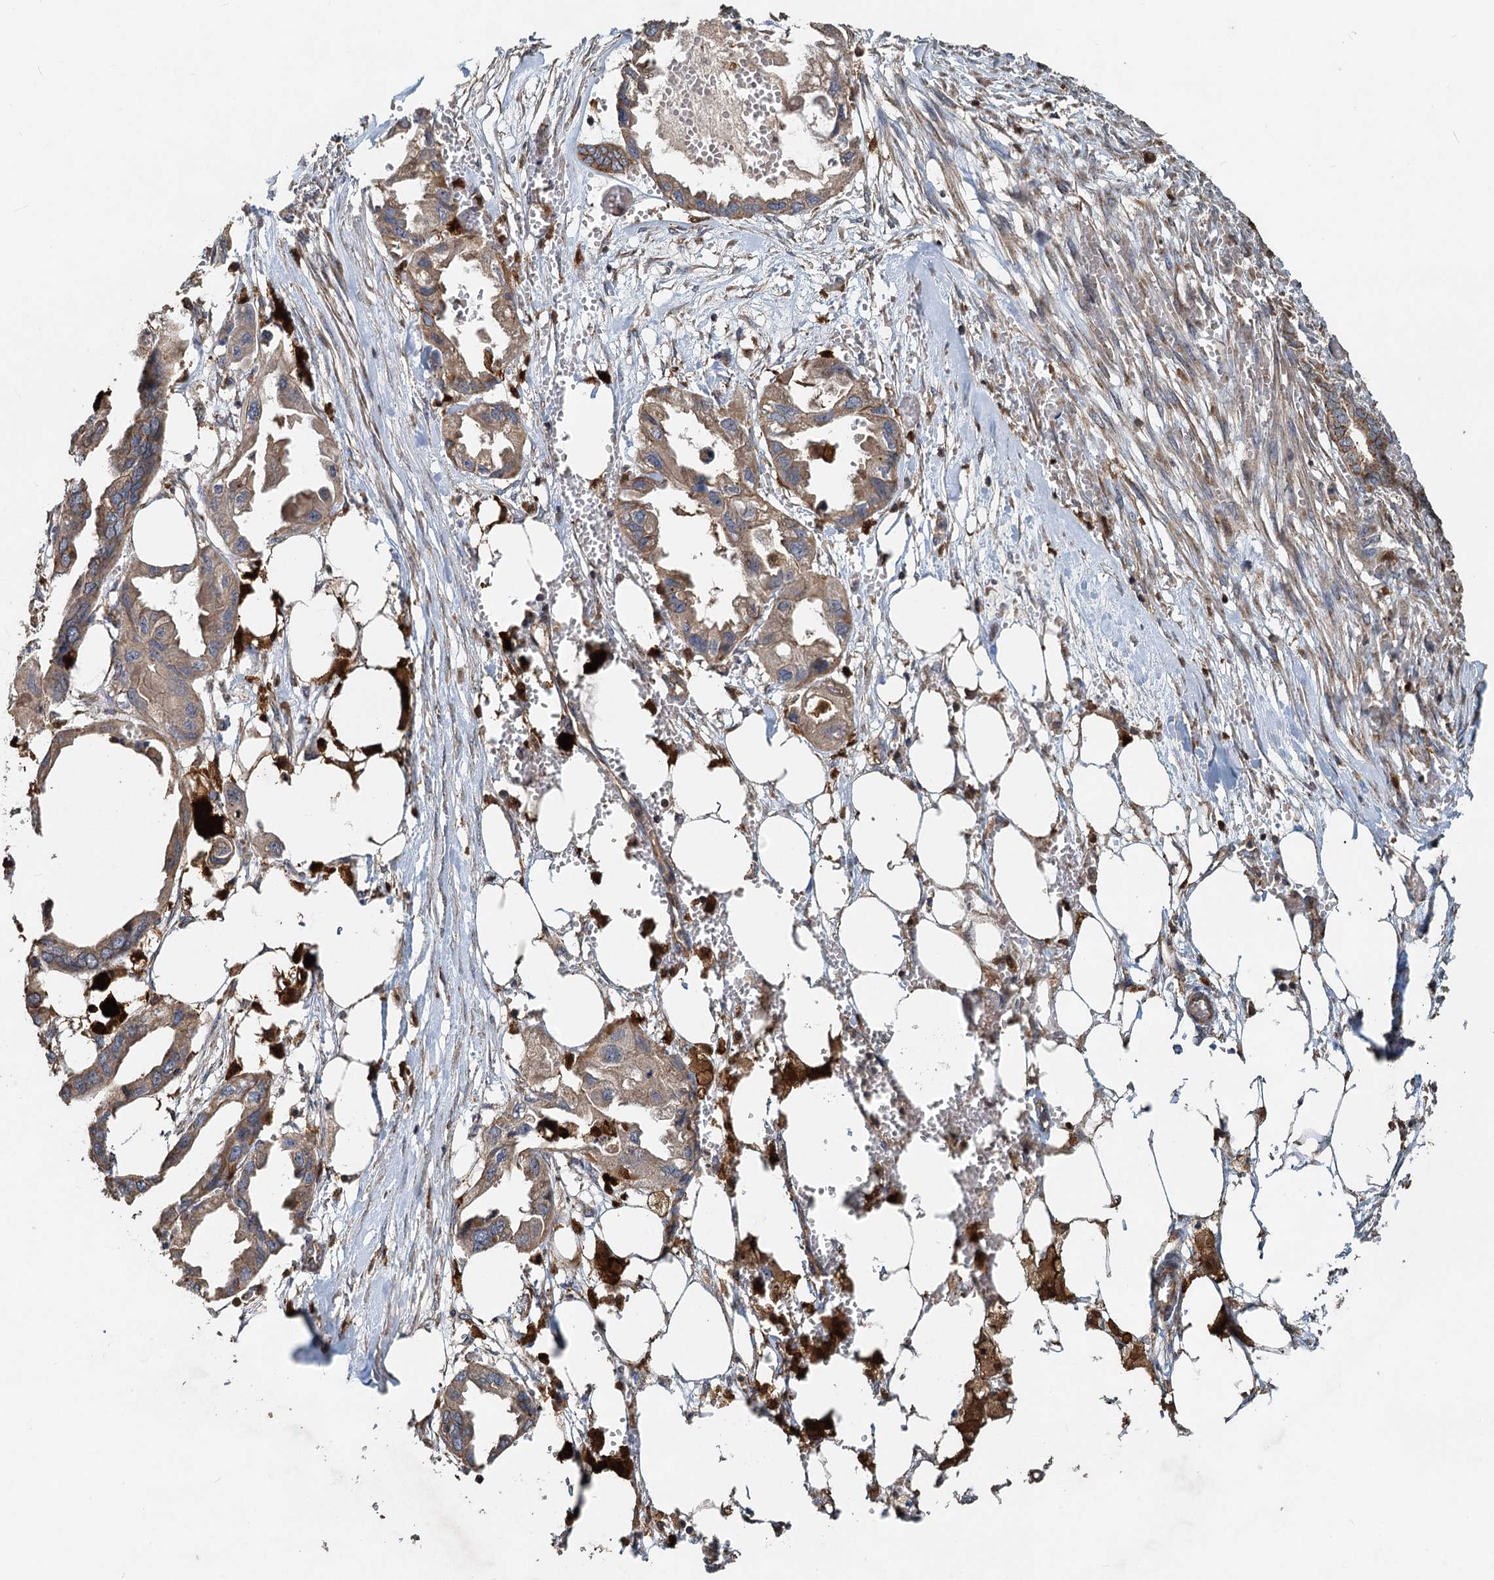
{"staining": {"intensity": "moderate", "quantity": ">75%", "location": "cytoplasmic/membranous"}, "tissue": "endometrial cancer", "cell_type": "Tumor cells", "image_type": "cancer", "snomed": [{"axis": "morphology", "description": "Adenocarcinoma, NOS"}, {"axis": "morphology", "description": "Adenocarcinoma, metastatic, NOS"}, {"axis": "topography", "description": "Adipose tissue"}, {"axis": "topography", "description": "Endometrium"}], "caption": "Endometrial cancer (adenocarcinoma) stained with DAB (3,3'-diaminobenzidine) immunohistochemistry exhibits medium levels of moderate cytoplasmic/membranous expression in approximately >75% of tumor cells.", "gene": "SDS", "patient": {"sex": "female", "age": 67}}